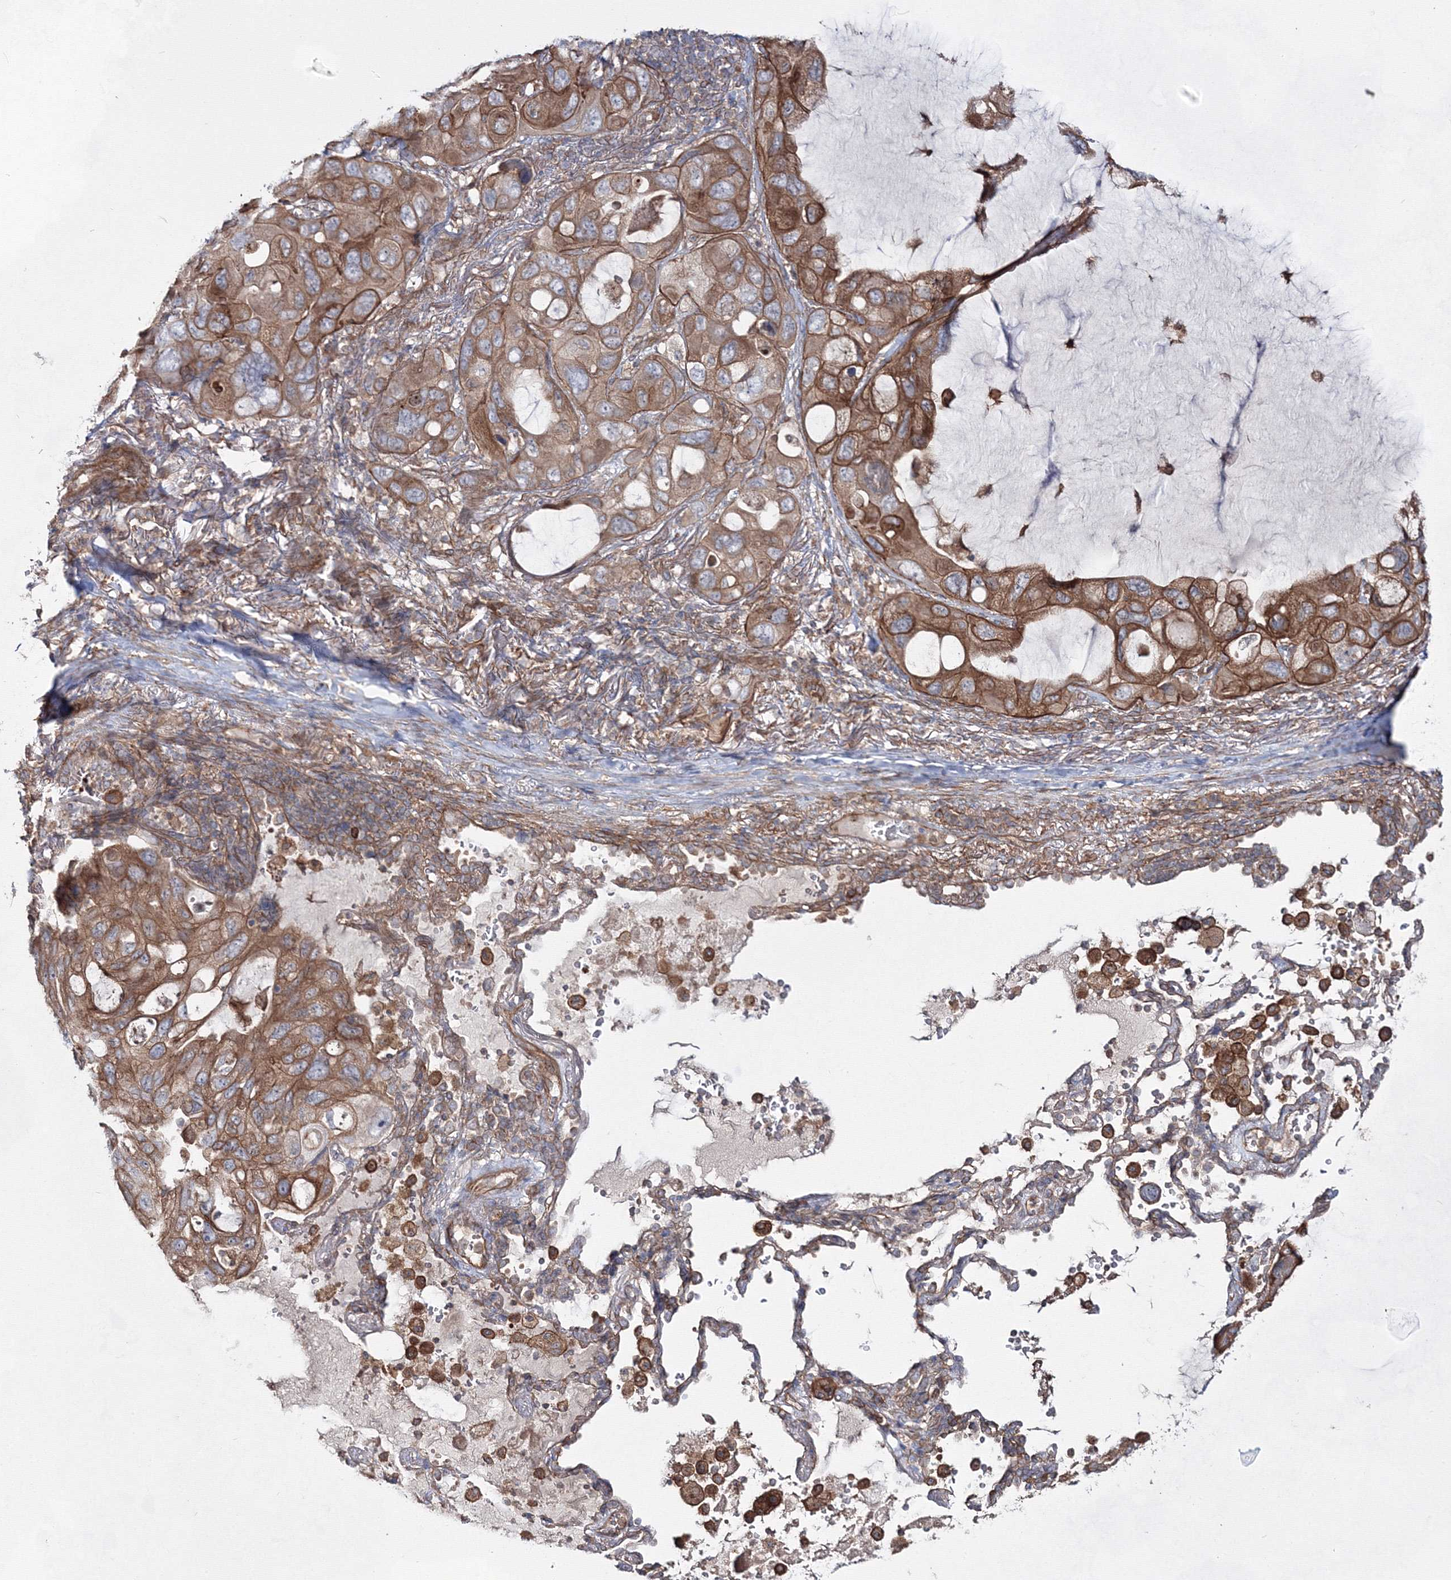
{"staining": {"intensity": "moderate", "quantity": ">75%", "location": "cytoplasmic/membranous"}, "tissue": "lung cancer", "cell_type": "Tumor cells", "image_type": "cancer", "snomed": [{"axis": "morphology", "description": "Squamous cell carcinoma, NOS"}, {"axis": "topography", "description": "Lung"}], "caption": "Immunohistochemistry of human lung cancer displays medium levels of moderate cytoplasmic/membranous staining in approximately >75% of tumor cells. The staining was performed using DAB (3,3'-diaminobenzidine) to visualize the protein expression in brown, while the nuclei were stained in blue with hematoxylin (Magnification: 20x).", "gene": "EXOC6", "patient": {"sex": "female", "age": 73}}